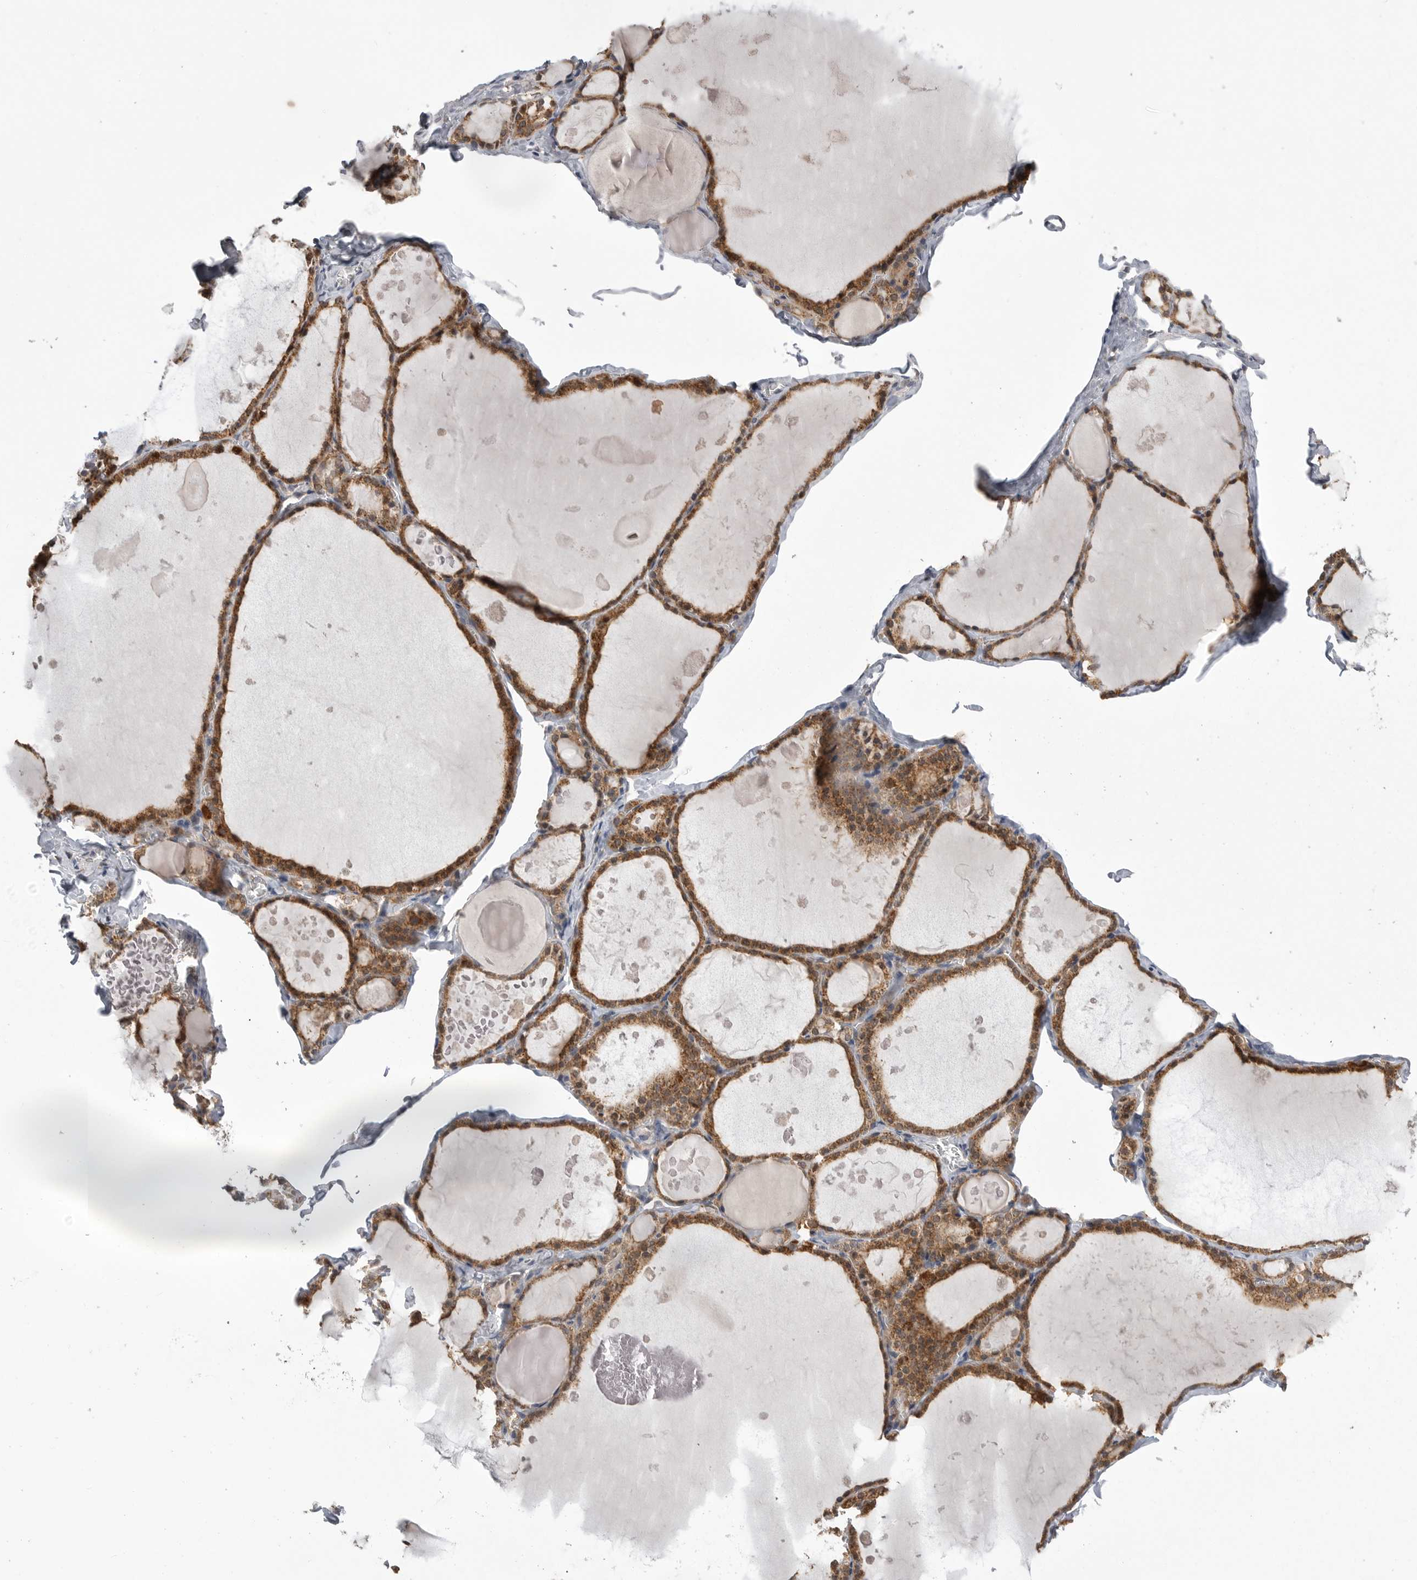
{"staining": {"intensity": "strong", "quantity": ">75%", "location": "cytoplasmic/membranous"}, "tissue": "thyroid gland", "cell_type": "Glandular cells", "image_type": "normal", "snomed": [{"axis": "morphology", "description": "Normal tissue, NOS"}, {"axis": "topography", "description": "Thyroid gland"}], "caption": "Immunohistochemical staining of normal human thyroid gland exhibits high levels of strong cytoplasmic/membranous expression in approximately >75% of glandular cells.", "gene": "KYAT3", "patient": {"sex": "male", "age": 56}}